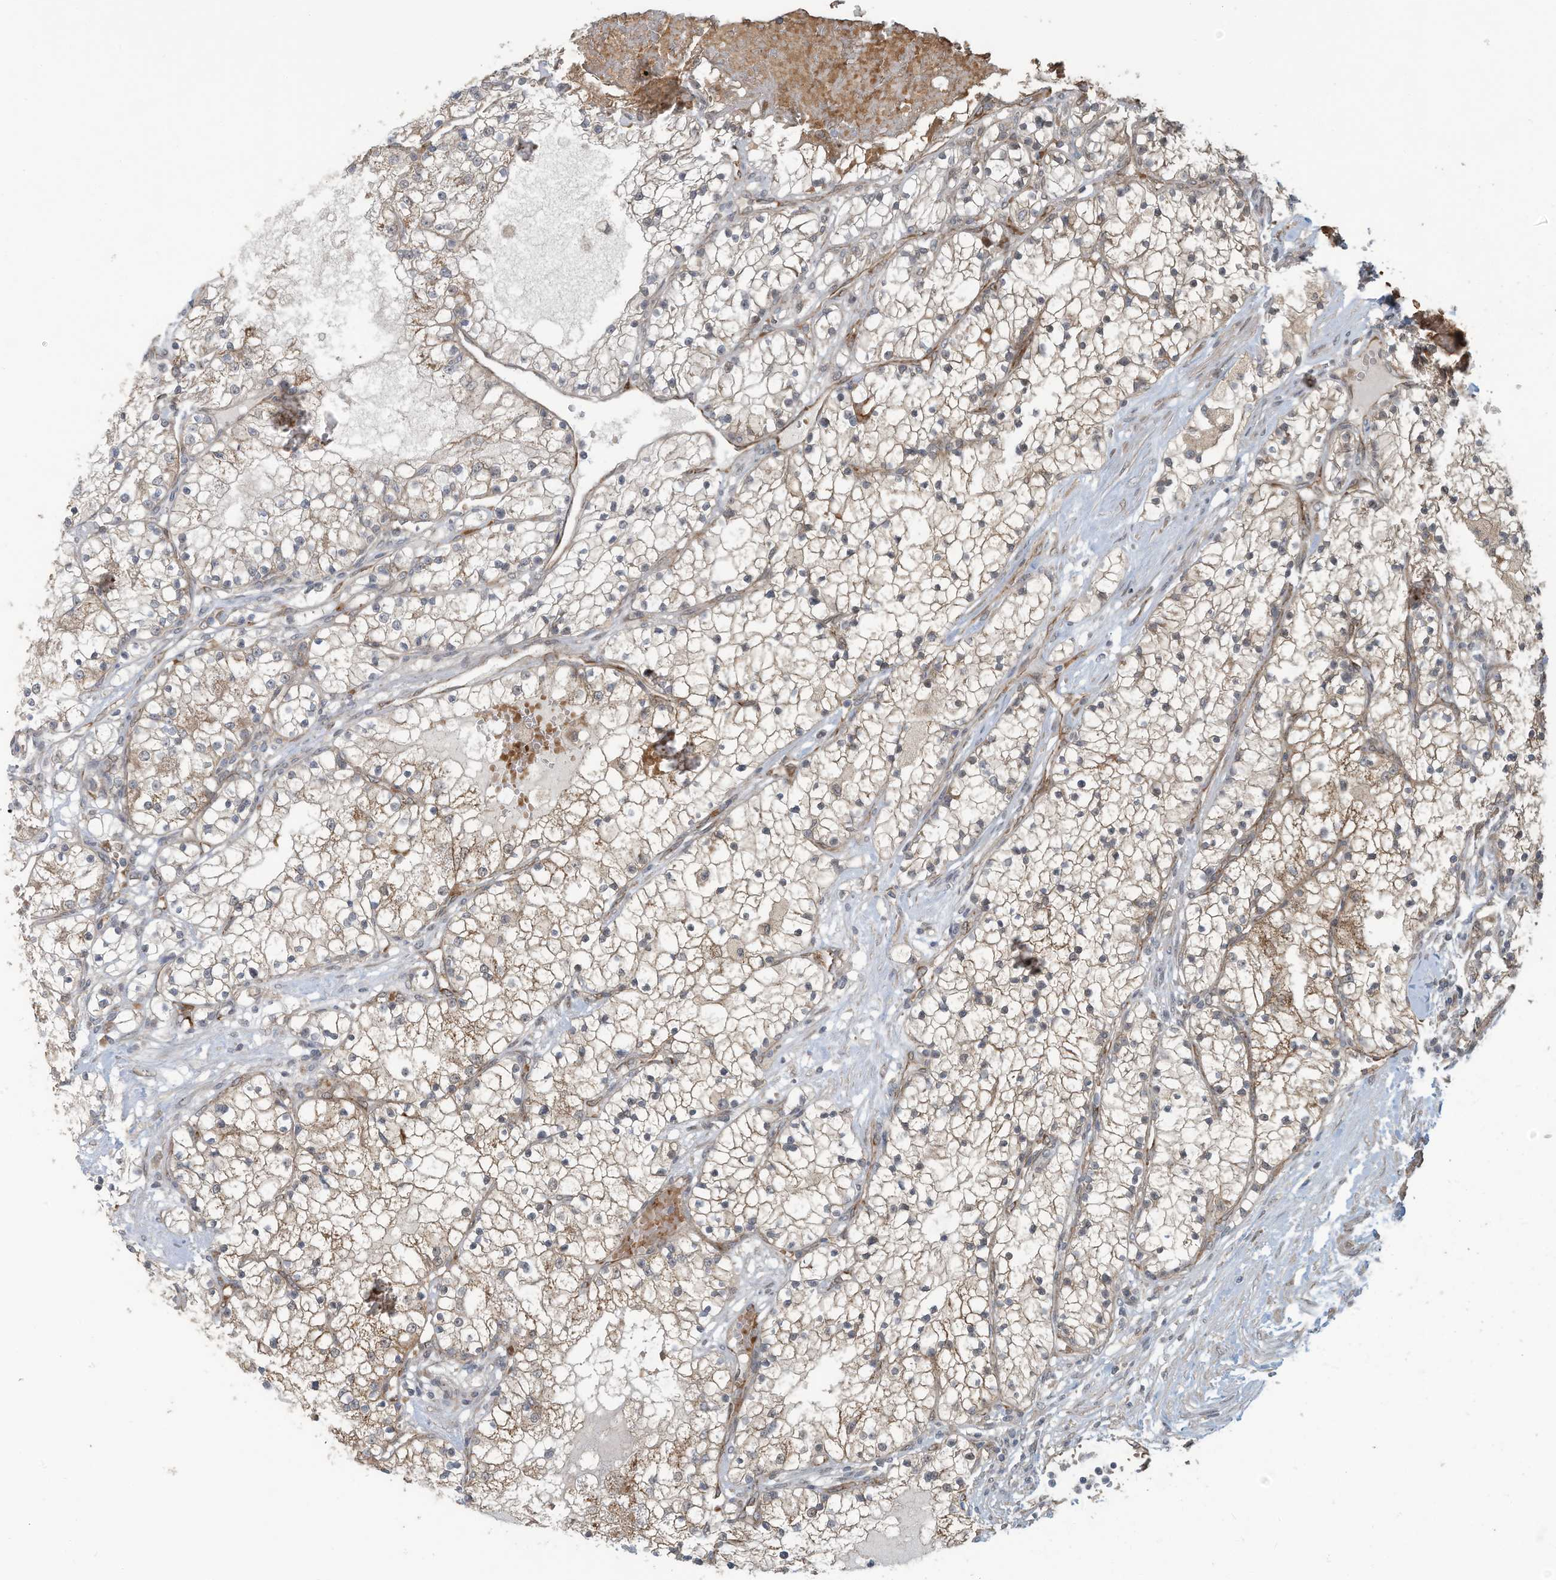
{"staining": {"intensity": "moderate", "quantity": "<25%", "location": "cytoplasmic/membranous"}, "tissue": "renal cancer", "cell_type": "Tumor cells", "image_type": "cancer", "snomed": [{"axis": "morphology", "description": "Normal tissue, NOS"}, {"axis": "morphology", "description": "Adenocarcinoma, NOS"}, {"axis": "topography", "description": "Kidney"}], "caption": "This image demonstrates renal cancer stained with immunohistochemistry to label a protein in brown. The cytoplasmic/membranous of tumor cells show moderate positivity for the protein. Nuclei are counter-stained blue.", "gene": "ERI2", "patient": {"sex": "male", "age": 68}}